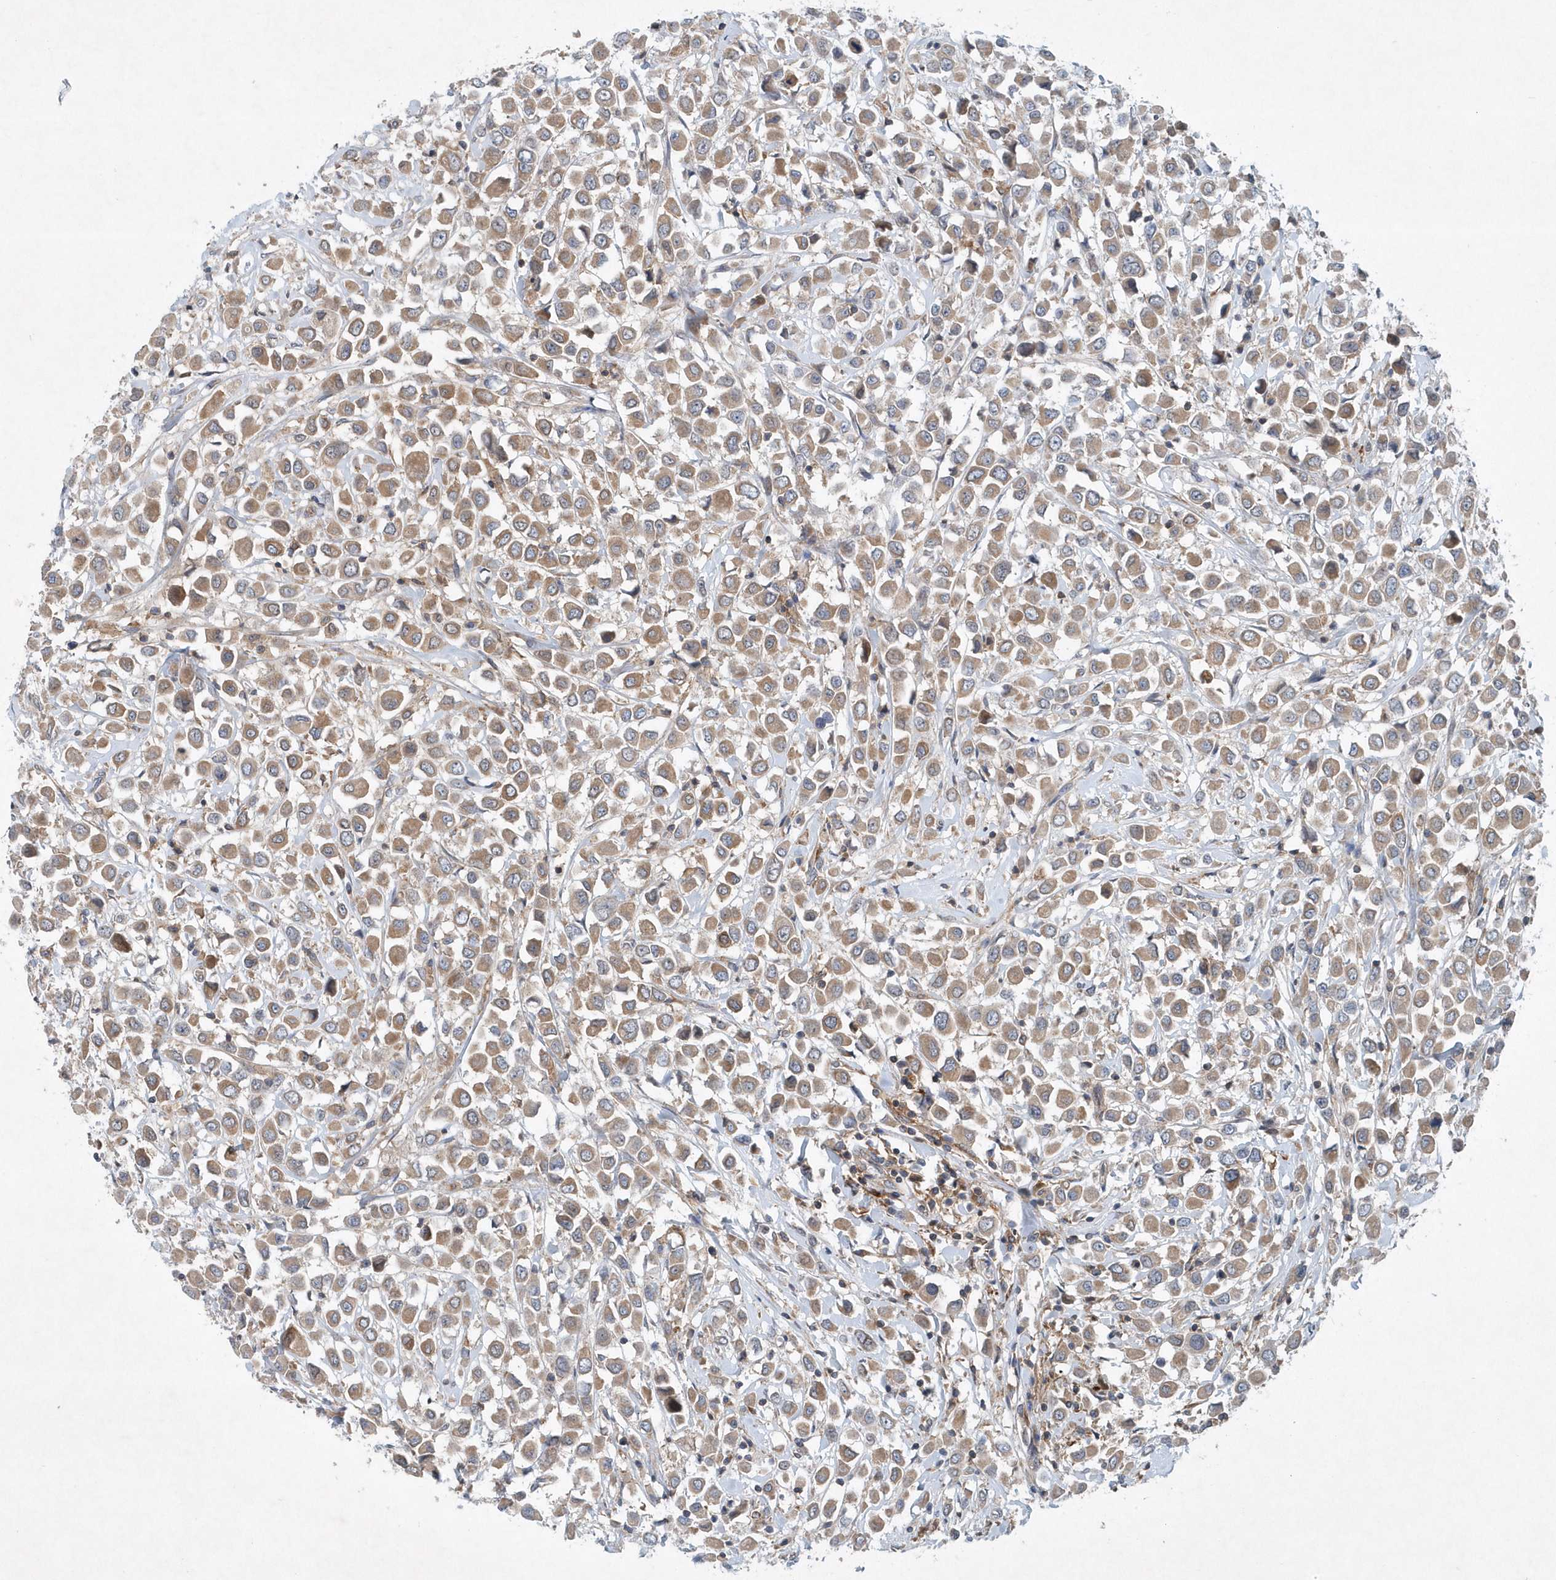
{"staining": {"intensity": "moderate", "quantity": ">75%", "location": "cytoplasmic/membranous"}, "tissue": "breast cancer", "cell_type": "Tumor cells", "image_type": "cancer", "snomed": [{"axis": "morphology", "description": "Duct carcinoma"}, {"axis": "topography", "description": "Breast"}], "caption": "Protein analysis of breast invasive ductal carcinoma tissue shows moderate cytoplasmic/membranous staining in about >75% of tumor cells.", "gene": "P2RY10", "patient": {"sex": "female", "age": 61}}